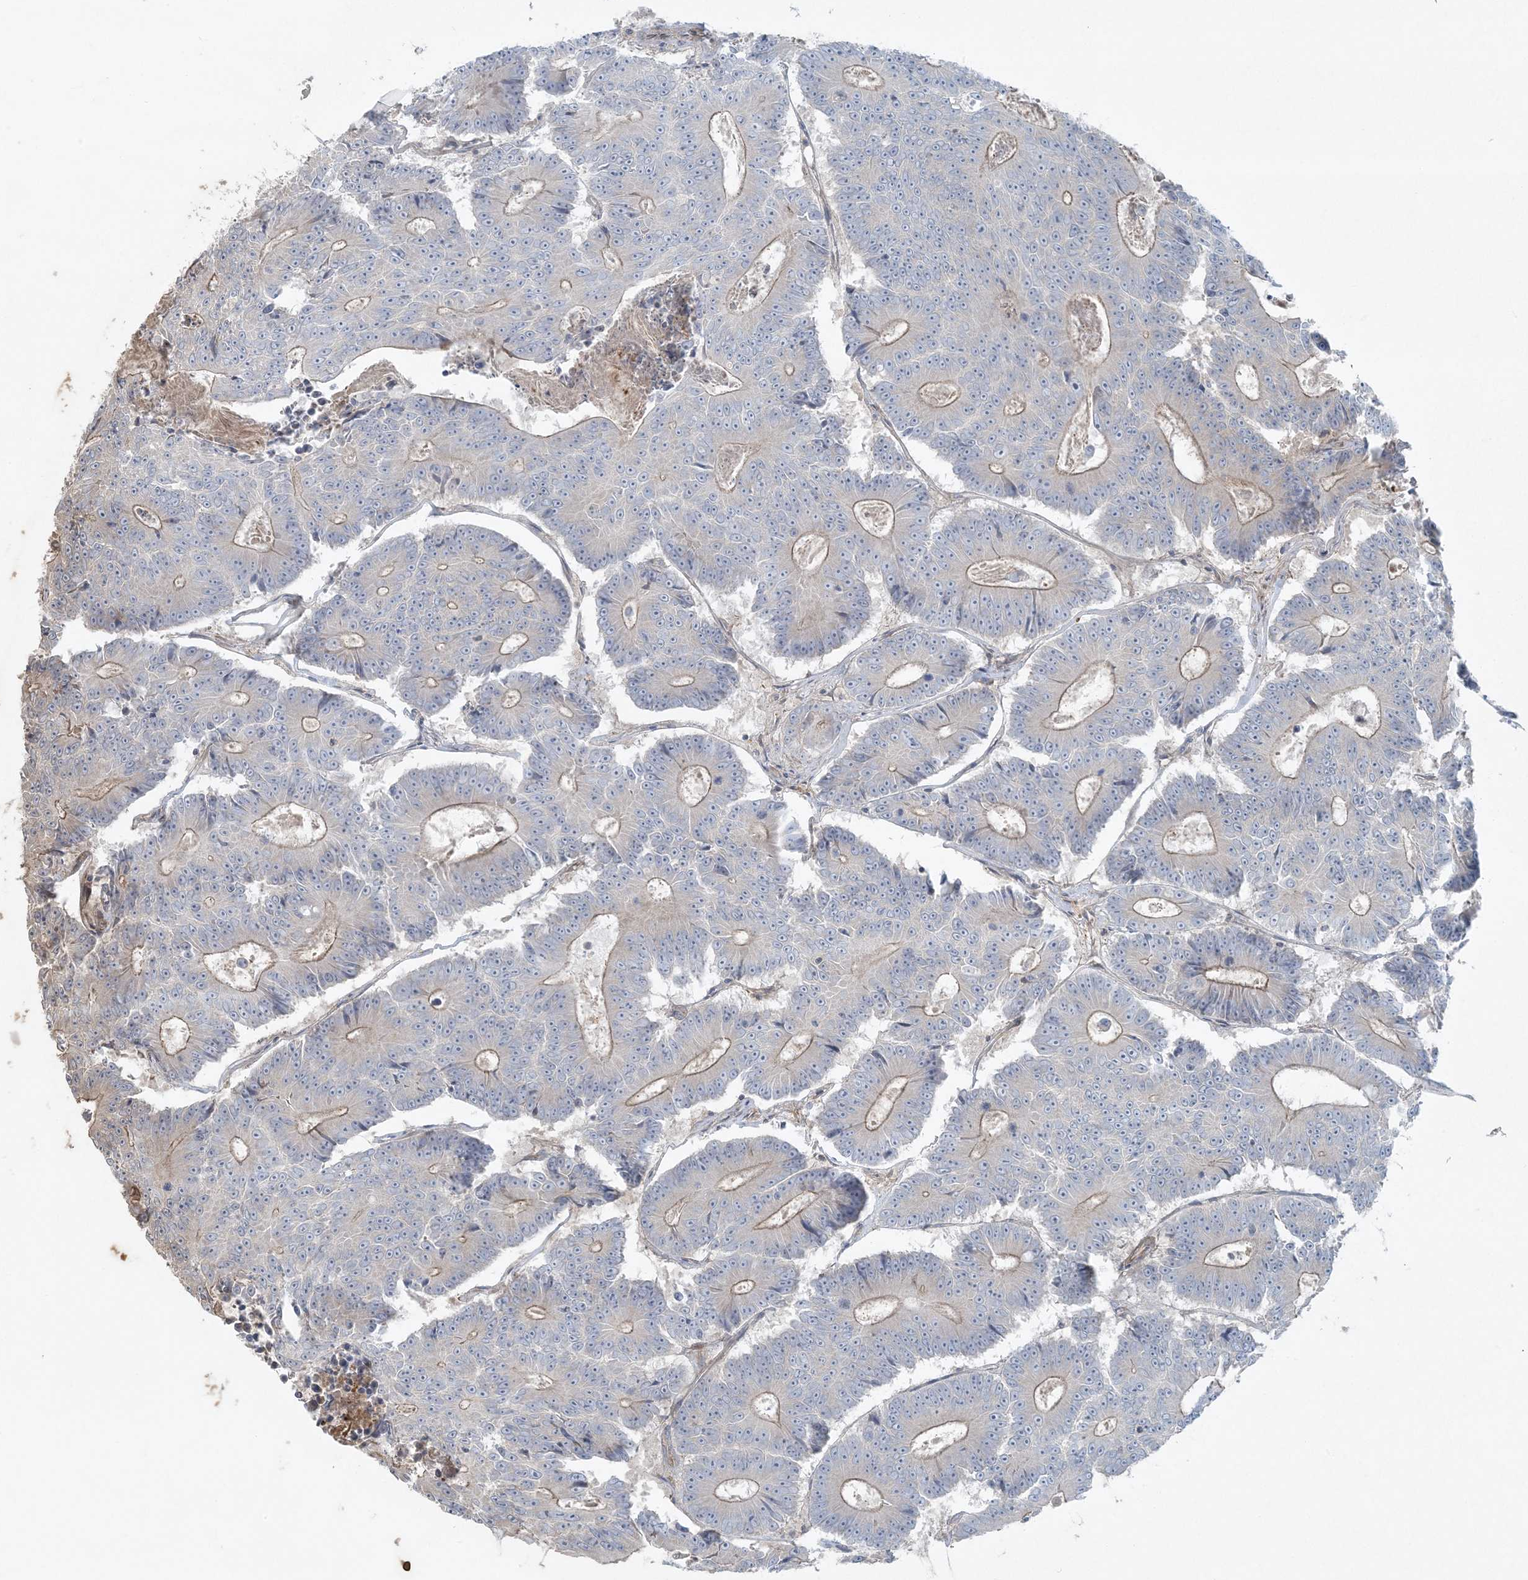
{"staining": {"intensity": "moderate", "quantity": "25%-75%", "location": "cytoplasmic/membranous"}, "tissue": "colorectal cancer", "cell_type": "Tumor cells", "image_type": "cancer", "snomed": [{"axis": "morphology", "description": "Adenocarcinoma, NOS"}, {"axis": "topography", "description": "Colon"}], "caption": "Colorectal cancer (adenocarcinoma) stained with a brown dye exhibits moderate cytoplasmic/membranous positive staining in about 25%-75% of tumor cells.", "gene": "PIK3R4", "patient": {"sex": "male", "age": 83}}